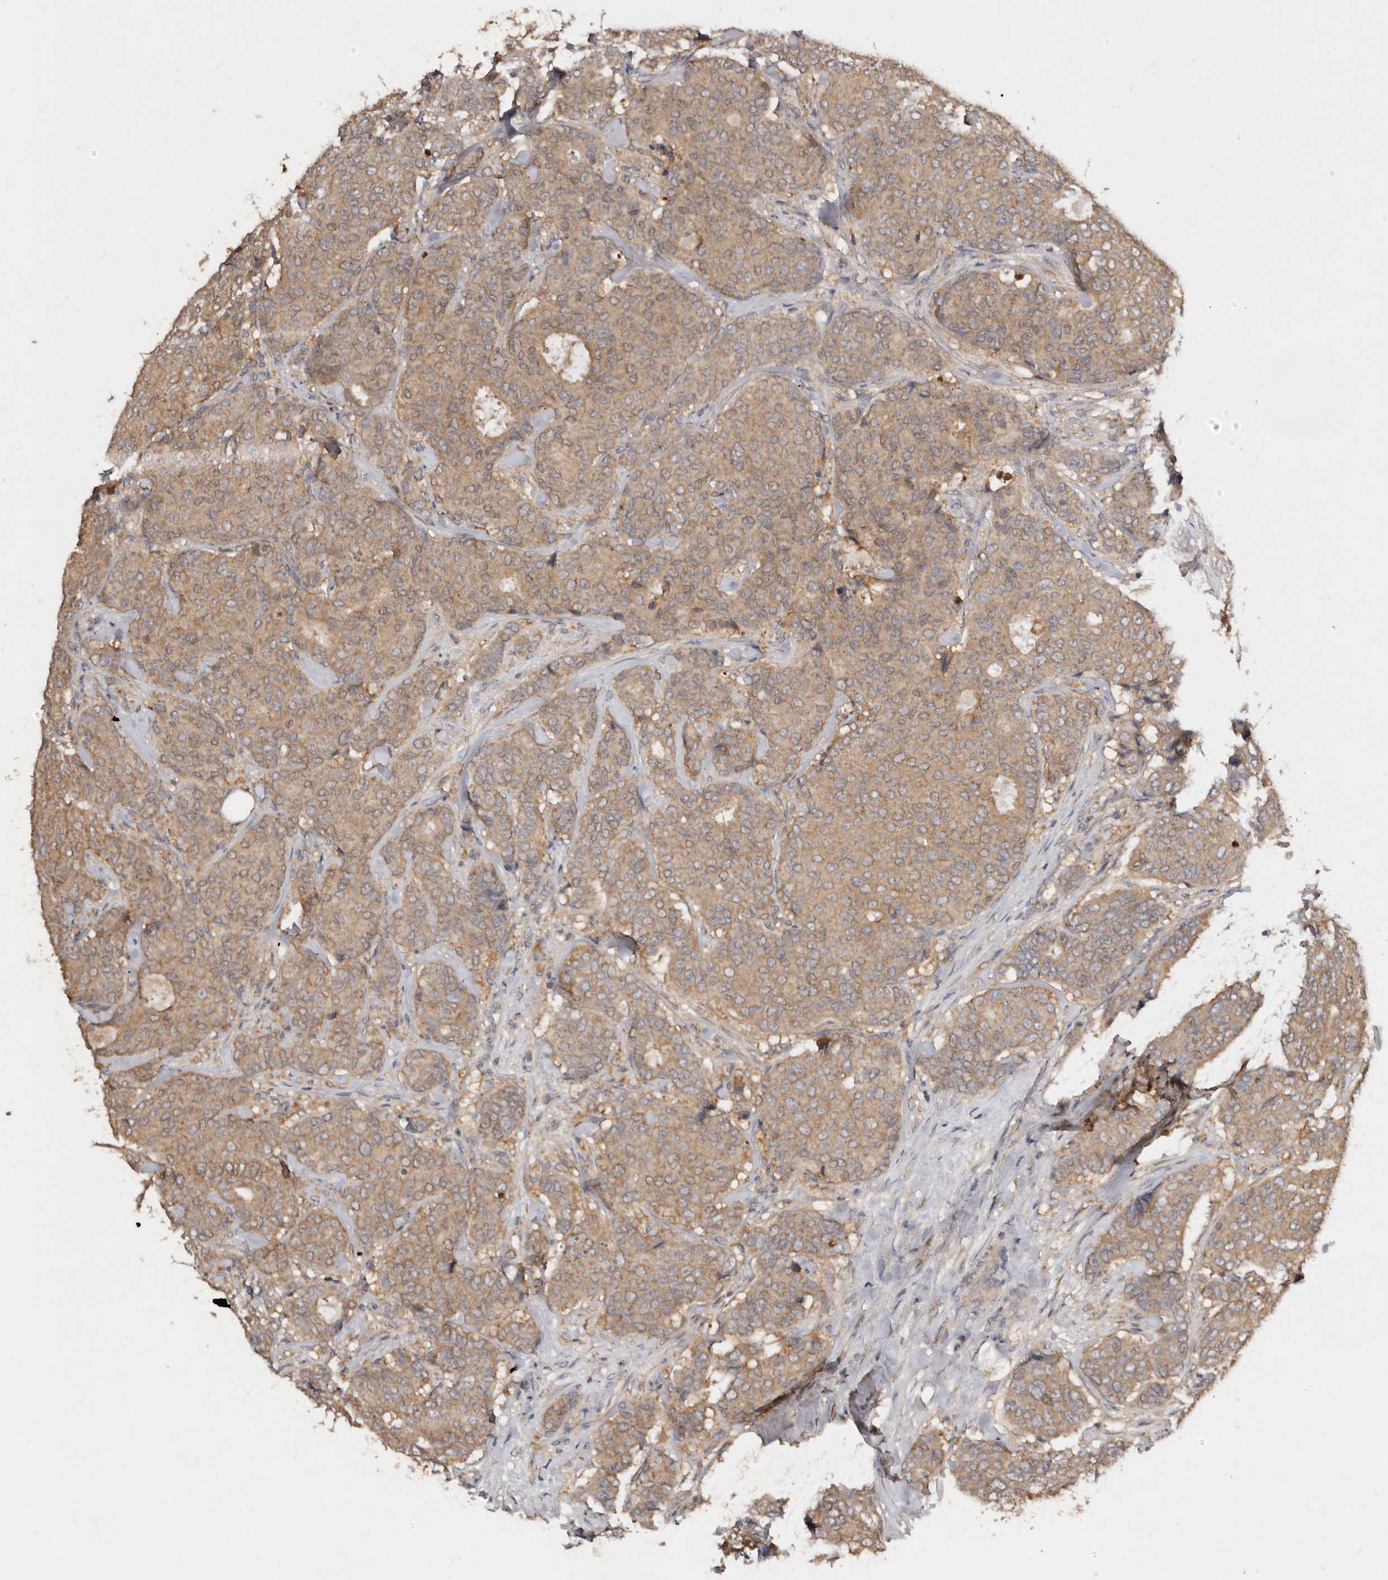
{"staining": {"intensity": "moderate", "quantity": ">75%", "location": "cytoplasmic/membranous"}, "tissue": "breast cancer", "cell_type": "Tumor cells", "image_type": "cancer", "snomed": [{"axis": "morphology", "description": "Duct carcinoma"}, {"axis": "topography", "description": "Breast"}], "caption": "Breast cancer stained with a protein marker displays moderate staining in tumor cells.", "gene": "EDEM1", "patient": {"sex": "female", "age": 75}}